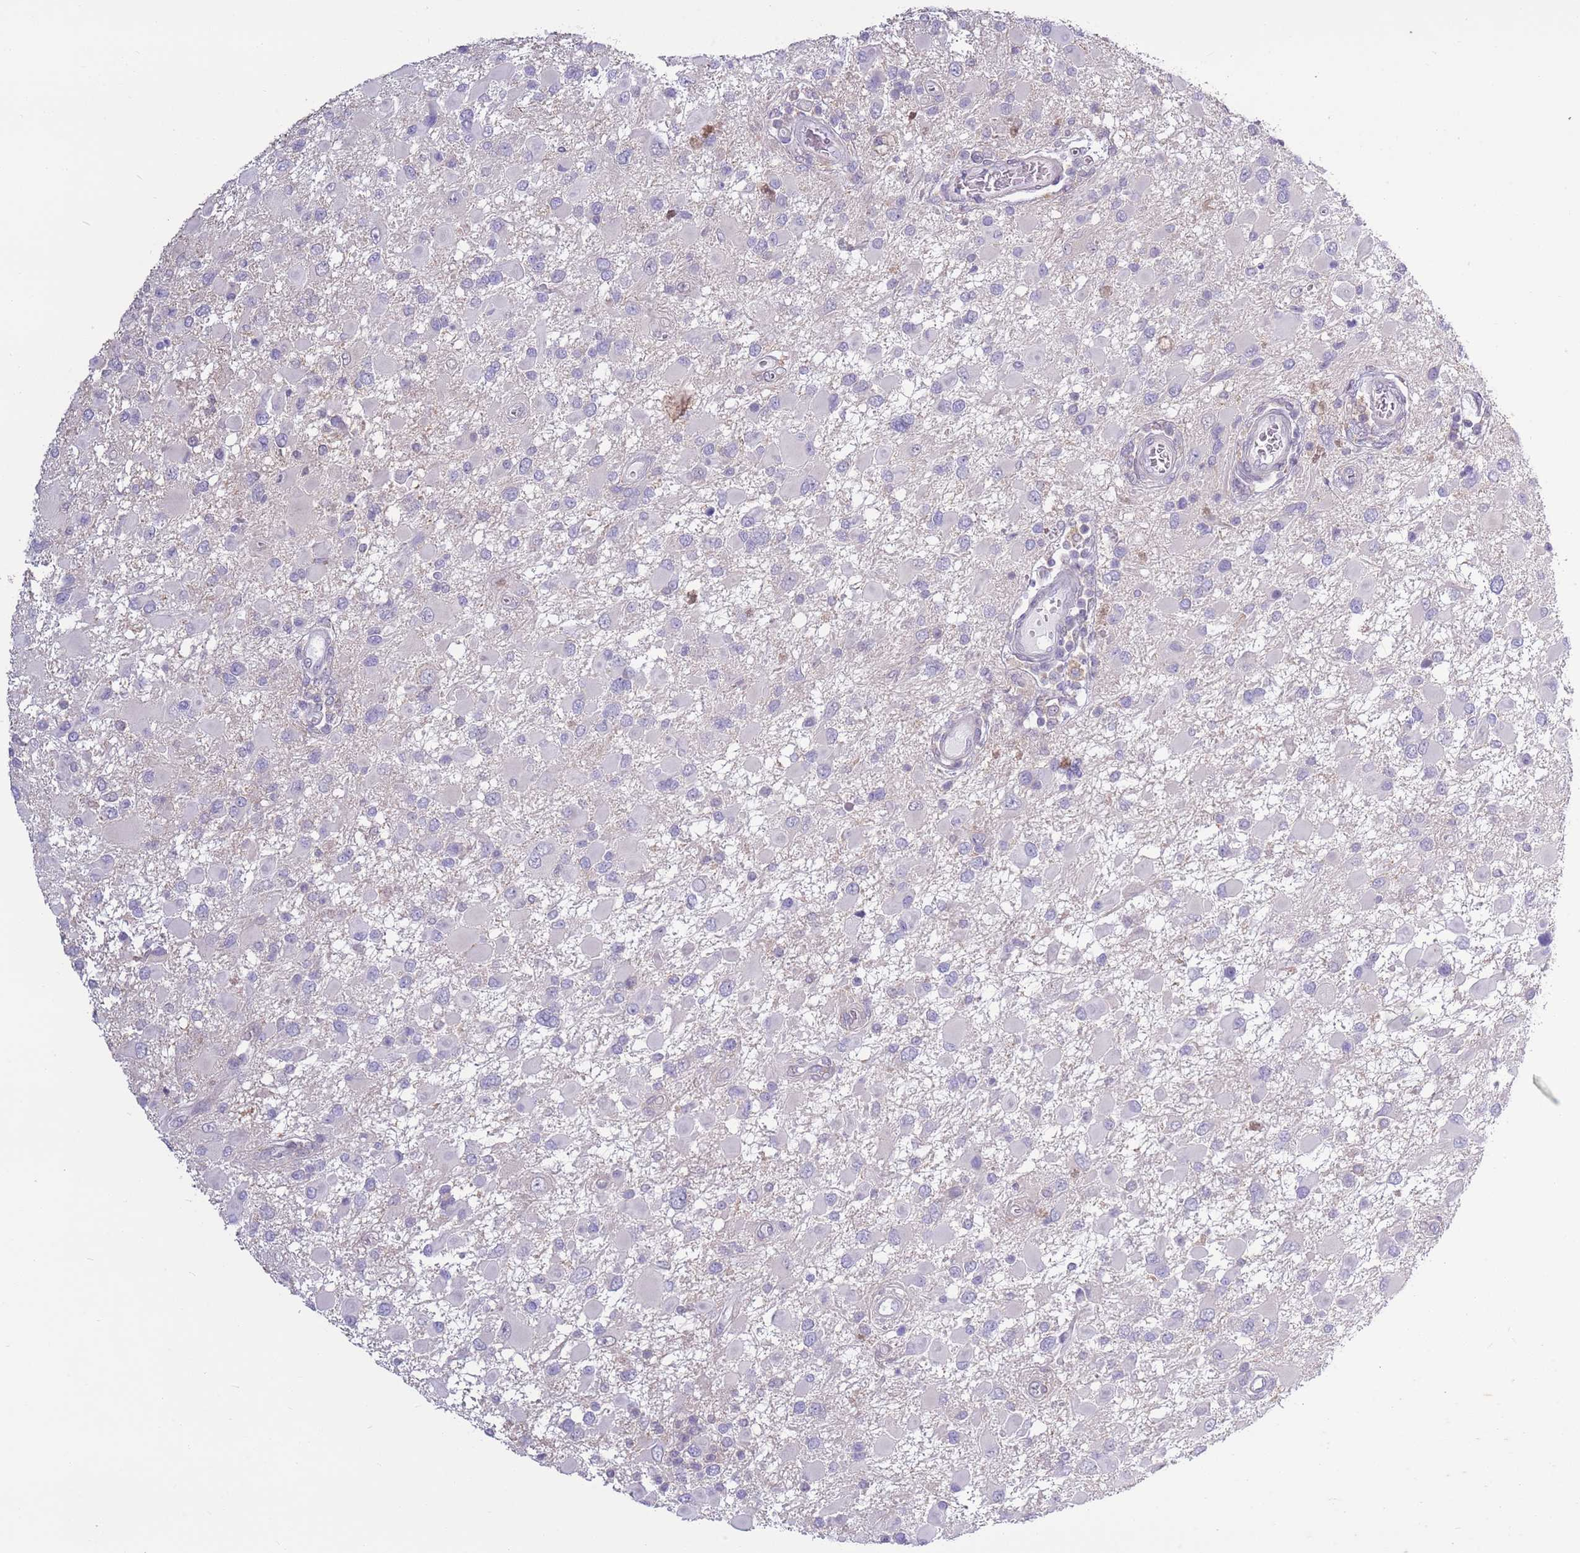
{"staining": {"intensity": "negative", "quantity": "none", "location": "none"}, "tissue": "glioma", "cell_type": "Tumor cells", "image_type": "cancer", "snomed": [{"axis": "morphology", "description": "Glioma, malignant, High grade"}, {"axis": "topography", "description": "Brain"}], "caption": "Immunohistochemistry (IHC) histopathology image of human glioma stained for a protein (brown), which demonstrates no positivity in tumor cells.", "gene": "CAPN9", "patient": {"sex": "male", "age": 53}}